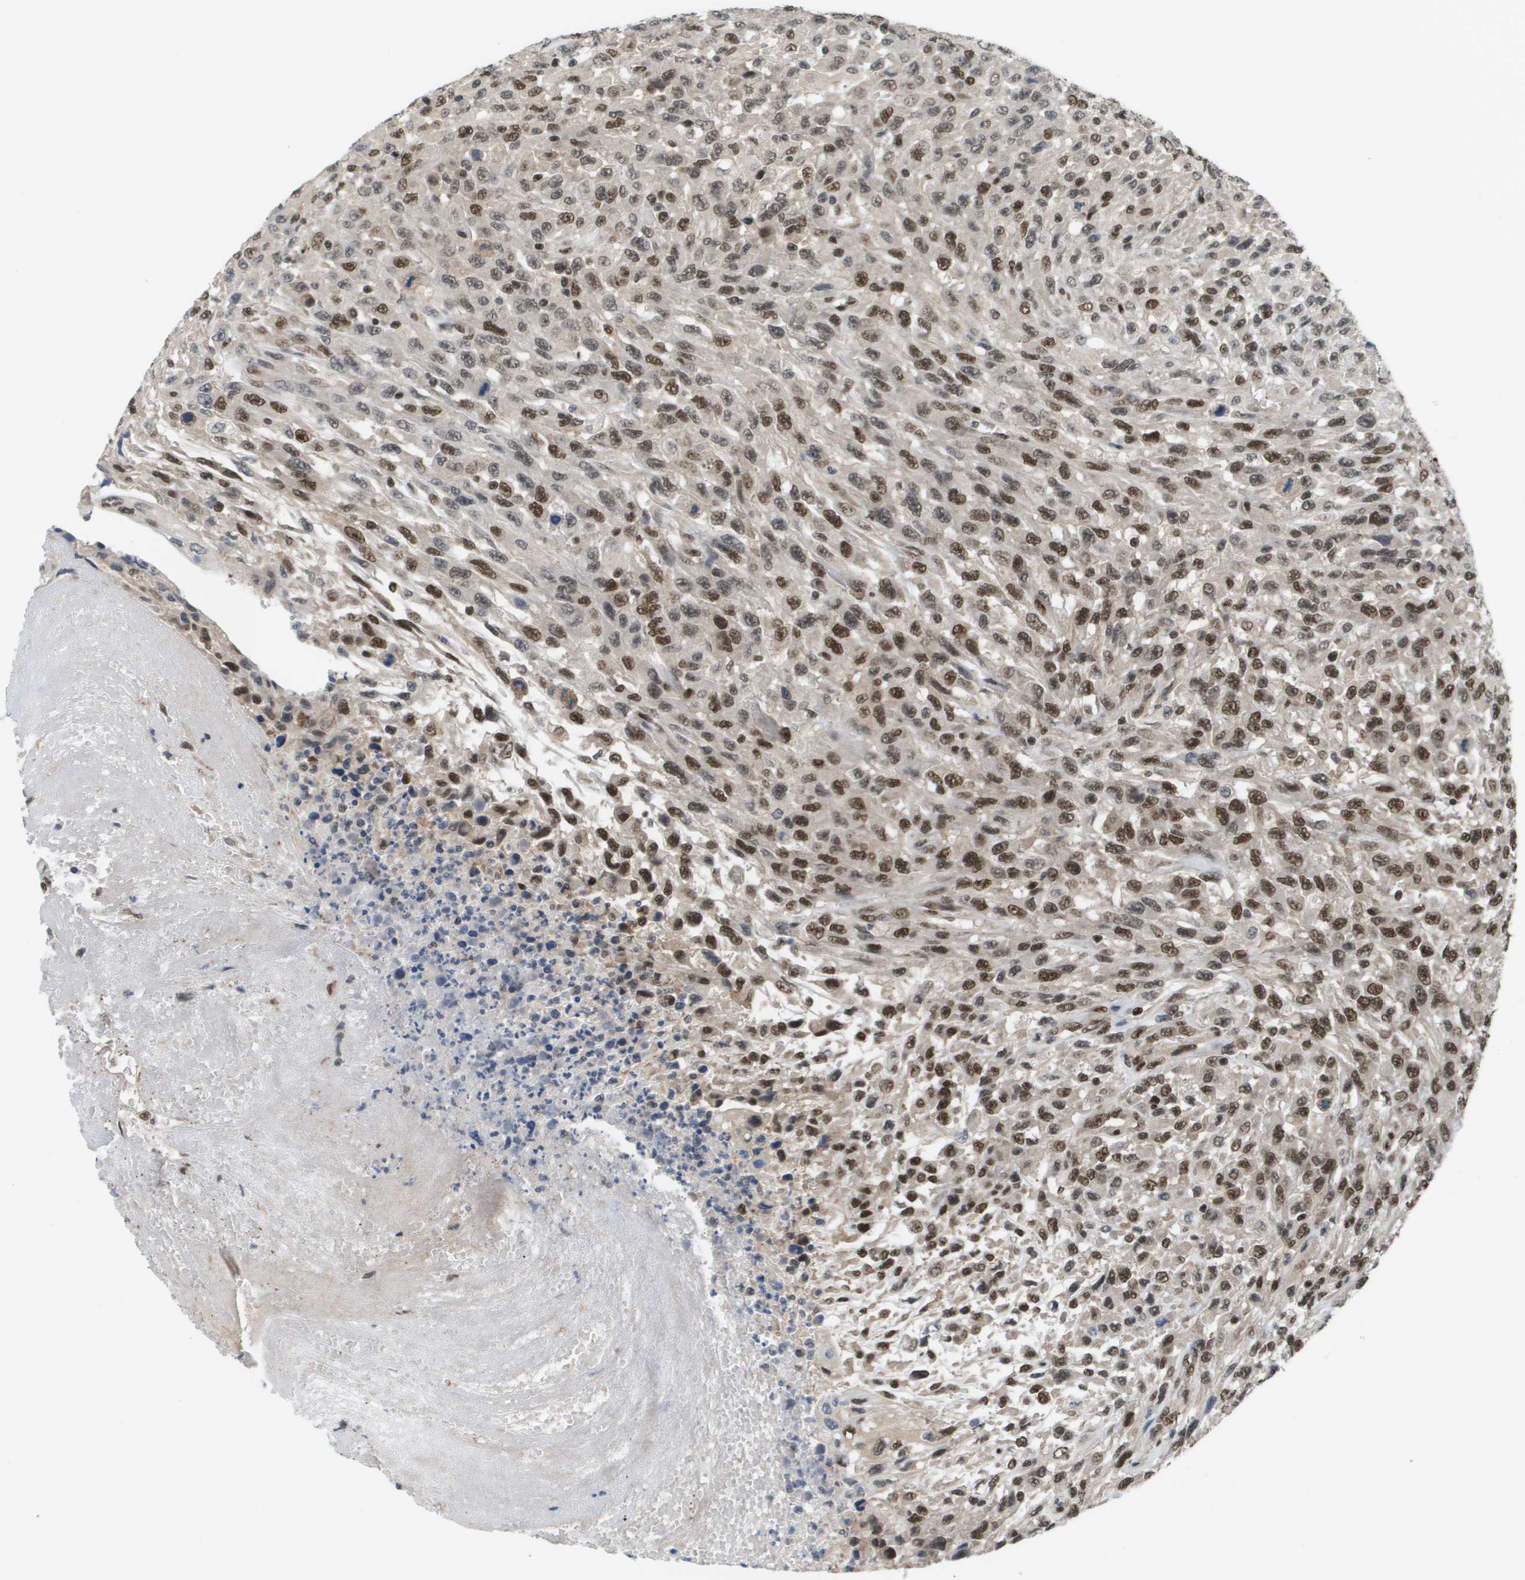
{"staining": {"intensity": "moderate", "quantity": "25%-75%", "location": "nuclear"}, "tissue": "urothelial cancer", "cell_type": "Tumor cells", "image_type": "cancer", "snomed": [{"axis": "morphology", "description": "Urothelial carcinoma, High grade"}, {"axis": "topography", "description": "Urinary bladder"}], "caption": "Tumor cells display medium levels of moderate nuclear positivity in about 25%-75% of cells in urothelial cancer. (DAB = brown stain, brightfield microscopy at high magnification).", "gene": "PRCC", "patient": {"sex": "male", "age": 66}}